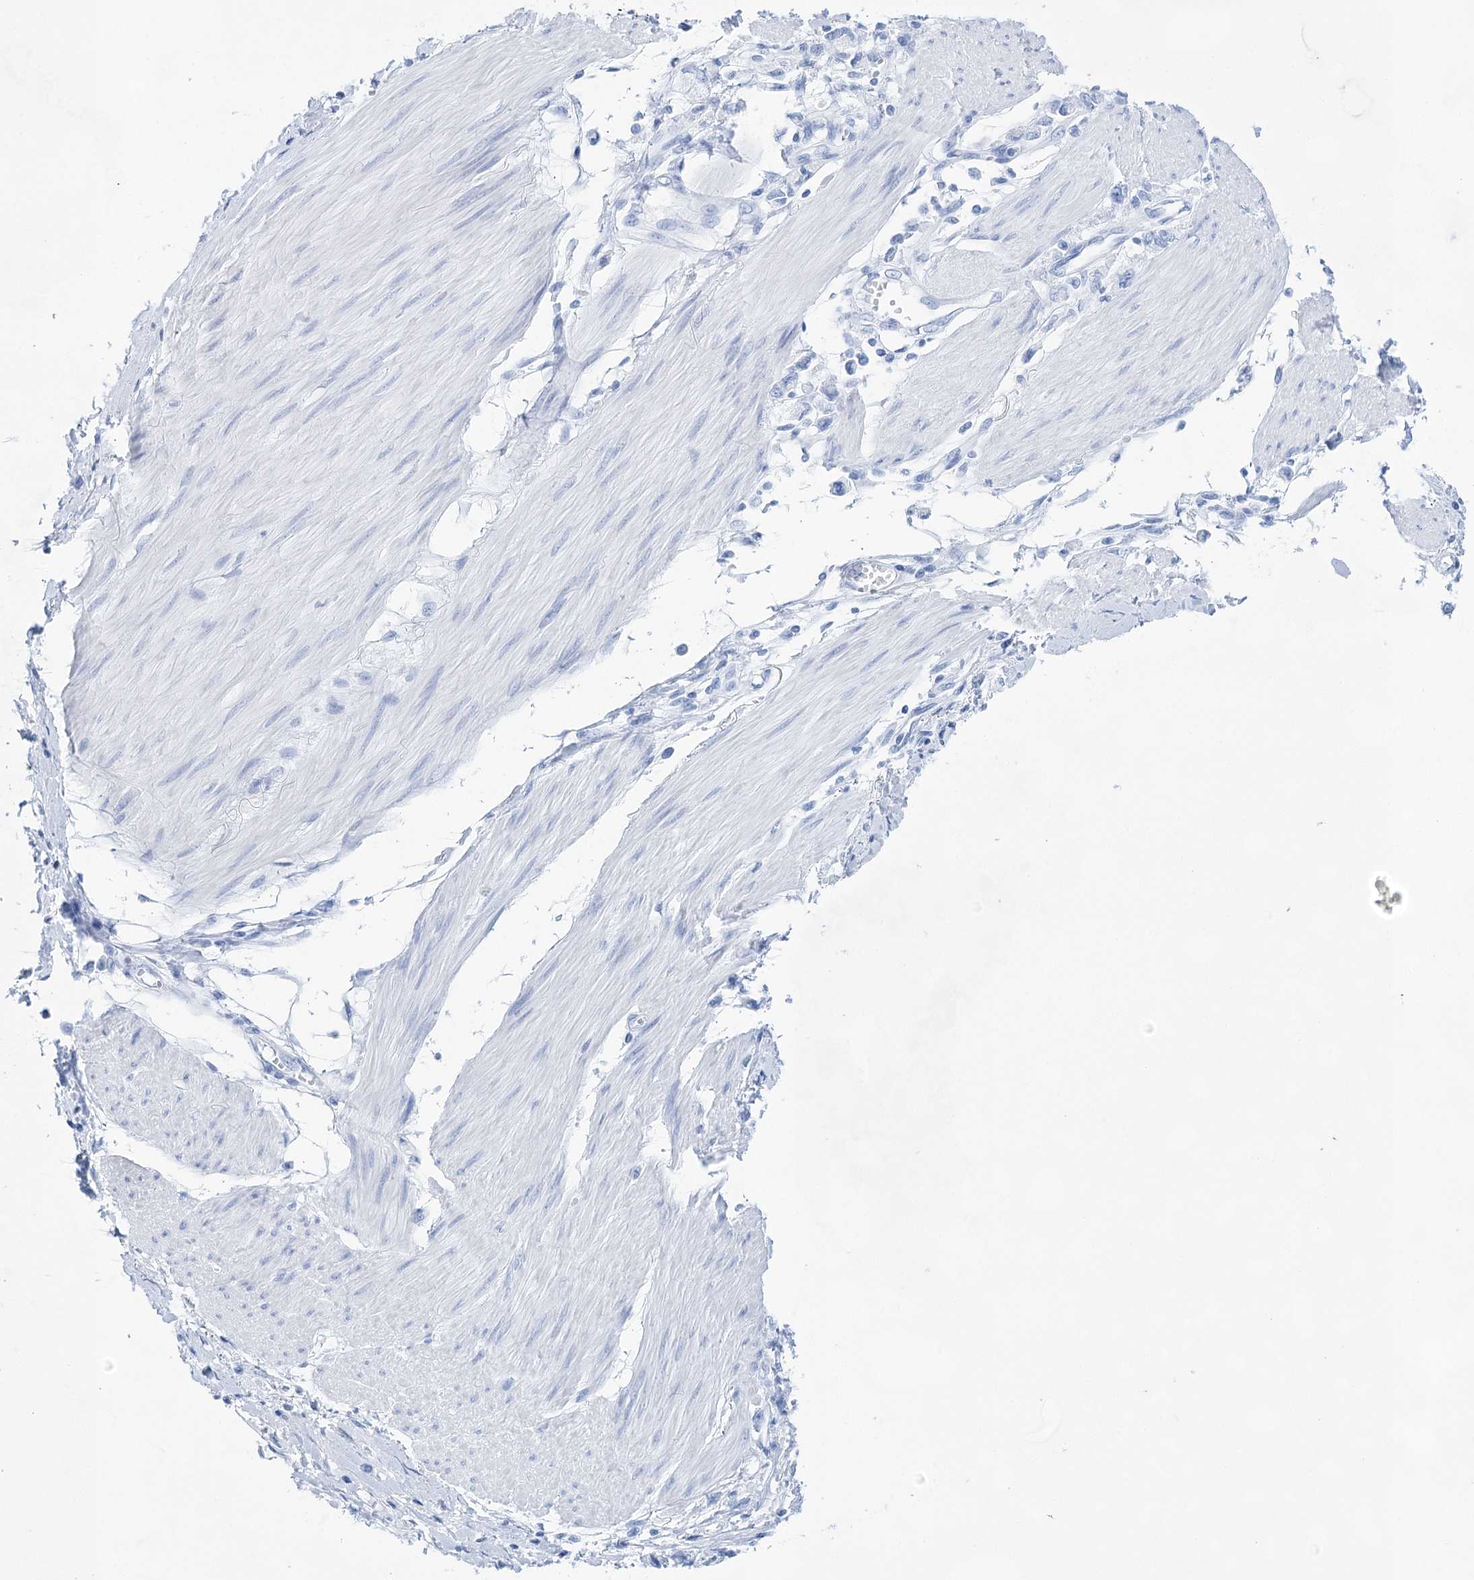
{"staining": {"intensity": "negative", "quantity": "none", "location": "none"}, "tissue": "stomach cancer", "cell_type": "Tumor cells", "image_type": "cancer", "snomed": [{"axis": "morphology", "description": "Adenocarcinoma, NOS"}, {"axis": "topography", "description": "Stomach"}], "caption": "Tumor cells are negative for protein expression in human adenocarcinoma (stomach).", "gene": "LALBA", "patient": {"sex": "female", "age": 76}}